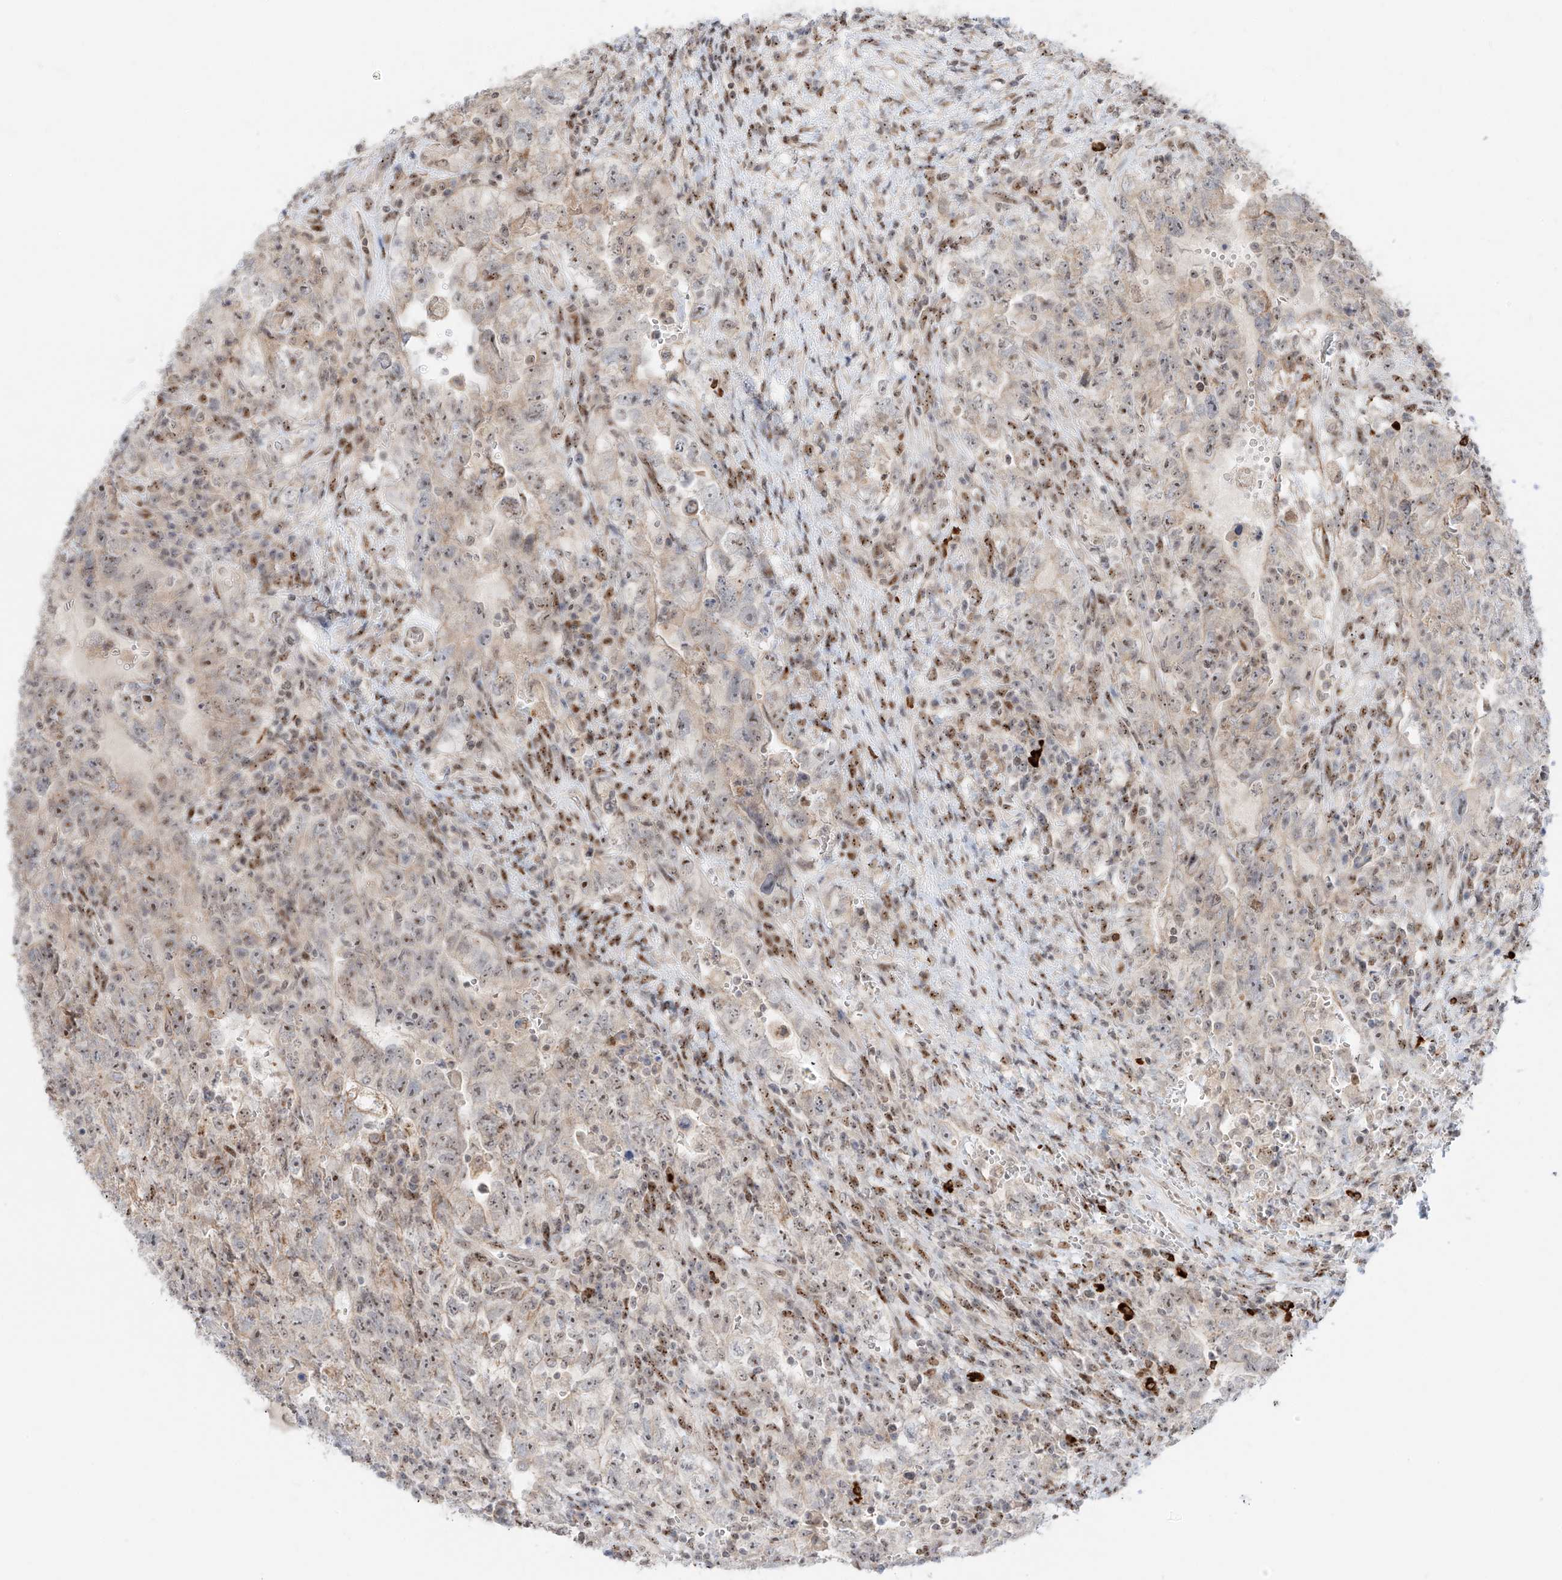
{"staining": {"intensity": "weak", "quantity": "<25%", "location": "cytoplasmic/membranous,nuclear"}, "tissue": "testis cancer", "cell_type": "Tumor cells", "image_type": "cancer", "snomed": [{"axis": "morphology", "description": "Carcinoma, Embryonal, NOS"}, {"axis": "topography", "description": "Testis"}], "caption": "This micrograph is of testis embryonal carcinoma stained with immunohistochemistry (IHC) to label a protein in brown with the nuclei are counter-stained blue. There is no staining in tumor cells. (IHC, brightfield microscopy, high magnification).", "gene": "ZNF512", "patient": {"sex": "male", "age": 26}}